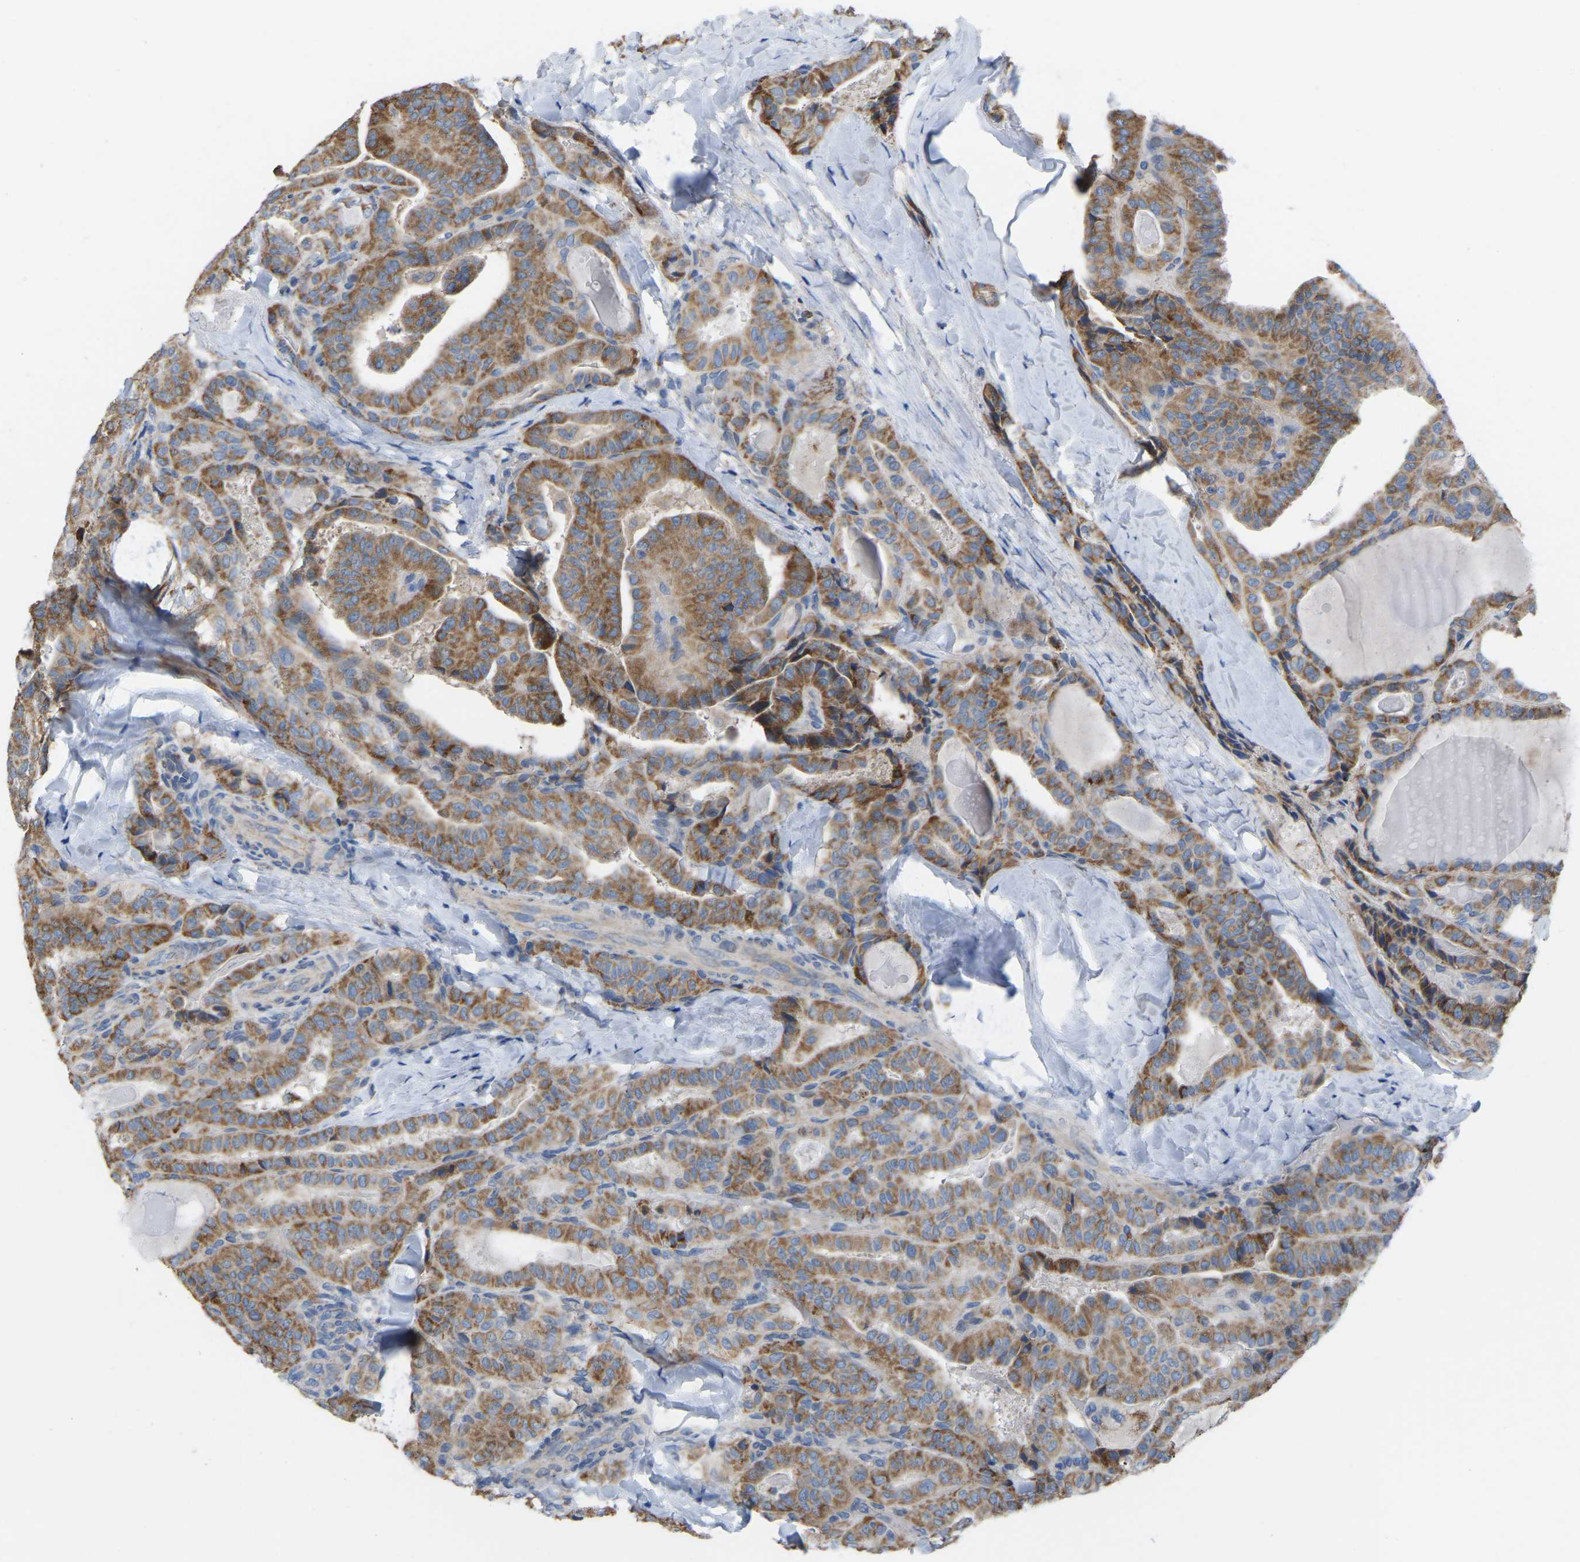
{"staining": {"intensity": "moderate", "quantity": ">75%", "location": "cytoplasmic/membranous"}, "tissue": "thyroid cancer", "cell_type": "Tumor cells", "image_type": "cancer", "snomed": [{"axis": "morphology", "description": "Papillary adenocarcinoma, NOS"}, {"axis": "topography", "description": "Thyroid gland"}], "caption": "The immunohistochemical stain highlights moderate cytoplasmic/membranous positivity in tumor cells of thyroid cancer (papillary adenocarcinoma) tissue. (IHC, brightfield microscopy, high magnification).", "gene": "BCL10", "patient": {"sex": "male", "age": 77}}